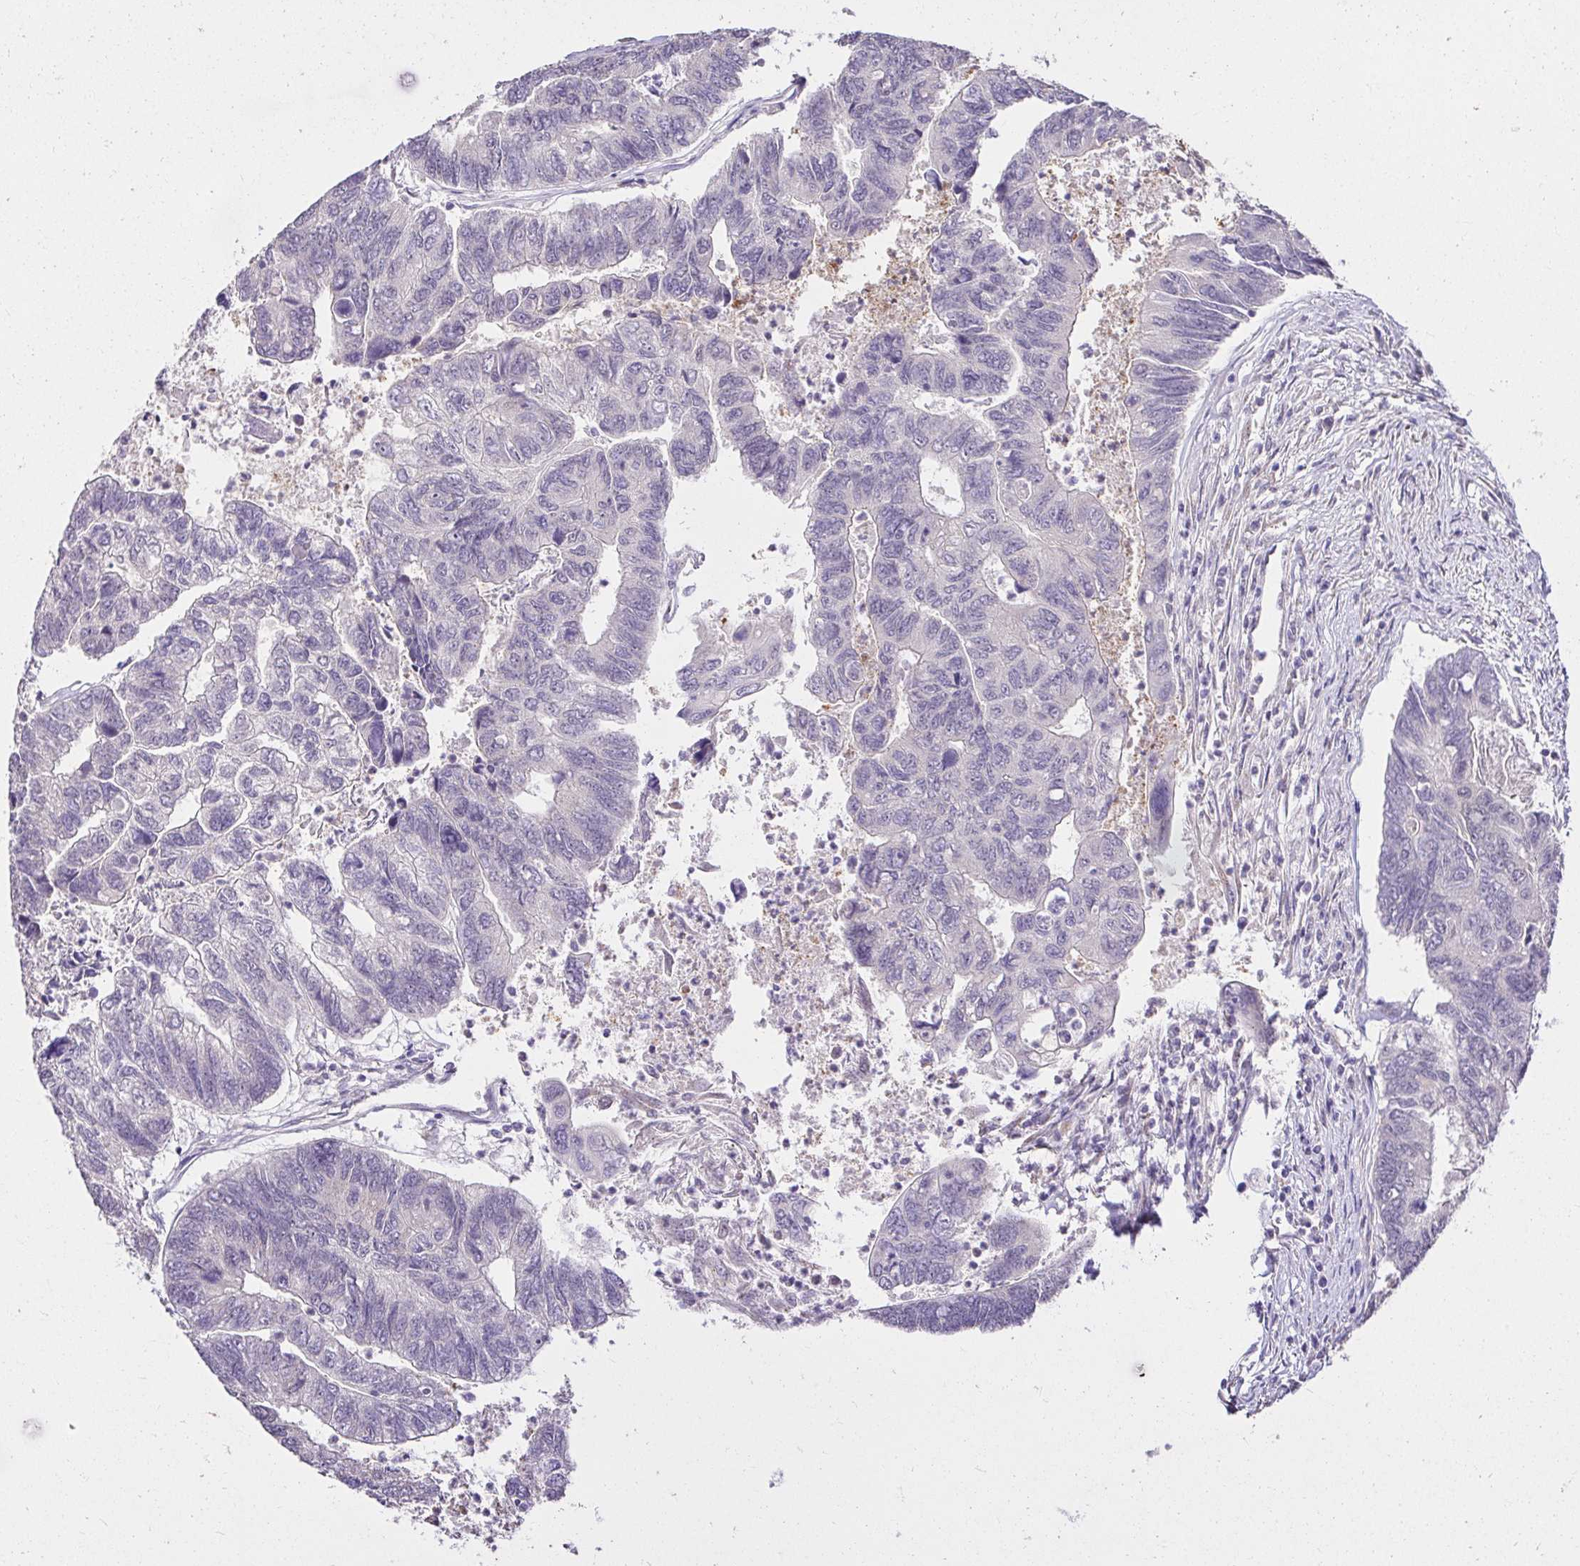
{"staining": {"intensity": "negative", "quantity": "none", "location": "none"}, "tissue": "colorectal cancer", "cell_type": "Tumor cells", "image_type": "cancer", "snomed": [{"axis": "morphology", "description": "Adenocarcinoma, NOS"}, {"axis": "topography", "description": "Colon"}], "caption": "Tumor cells show no significant staining in adenocarcinoma (colorectal).", "gene": "KIAA1210", "patient": {"sex": "female", "age": 67}}